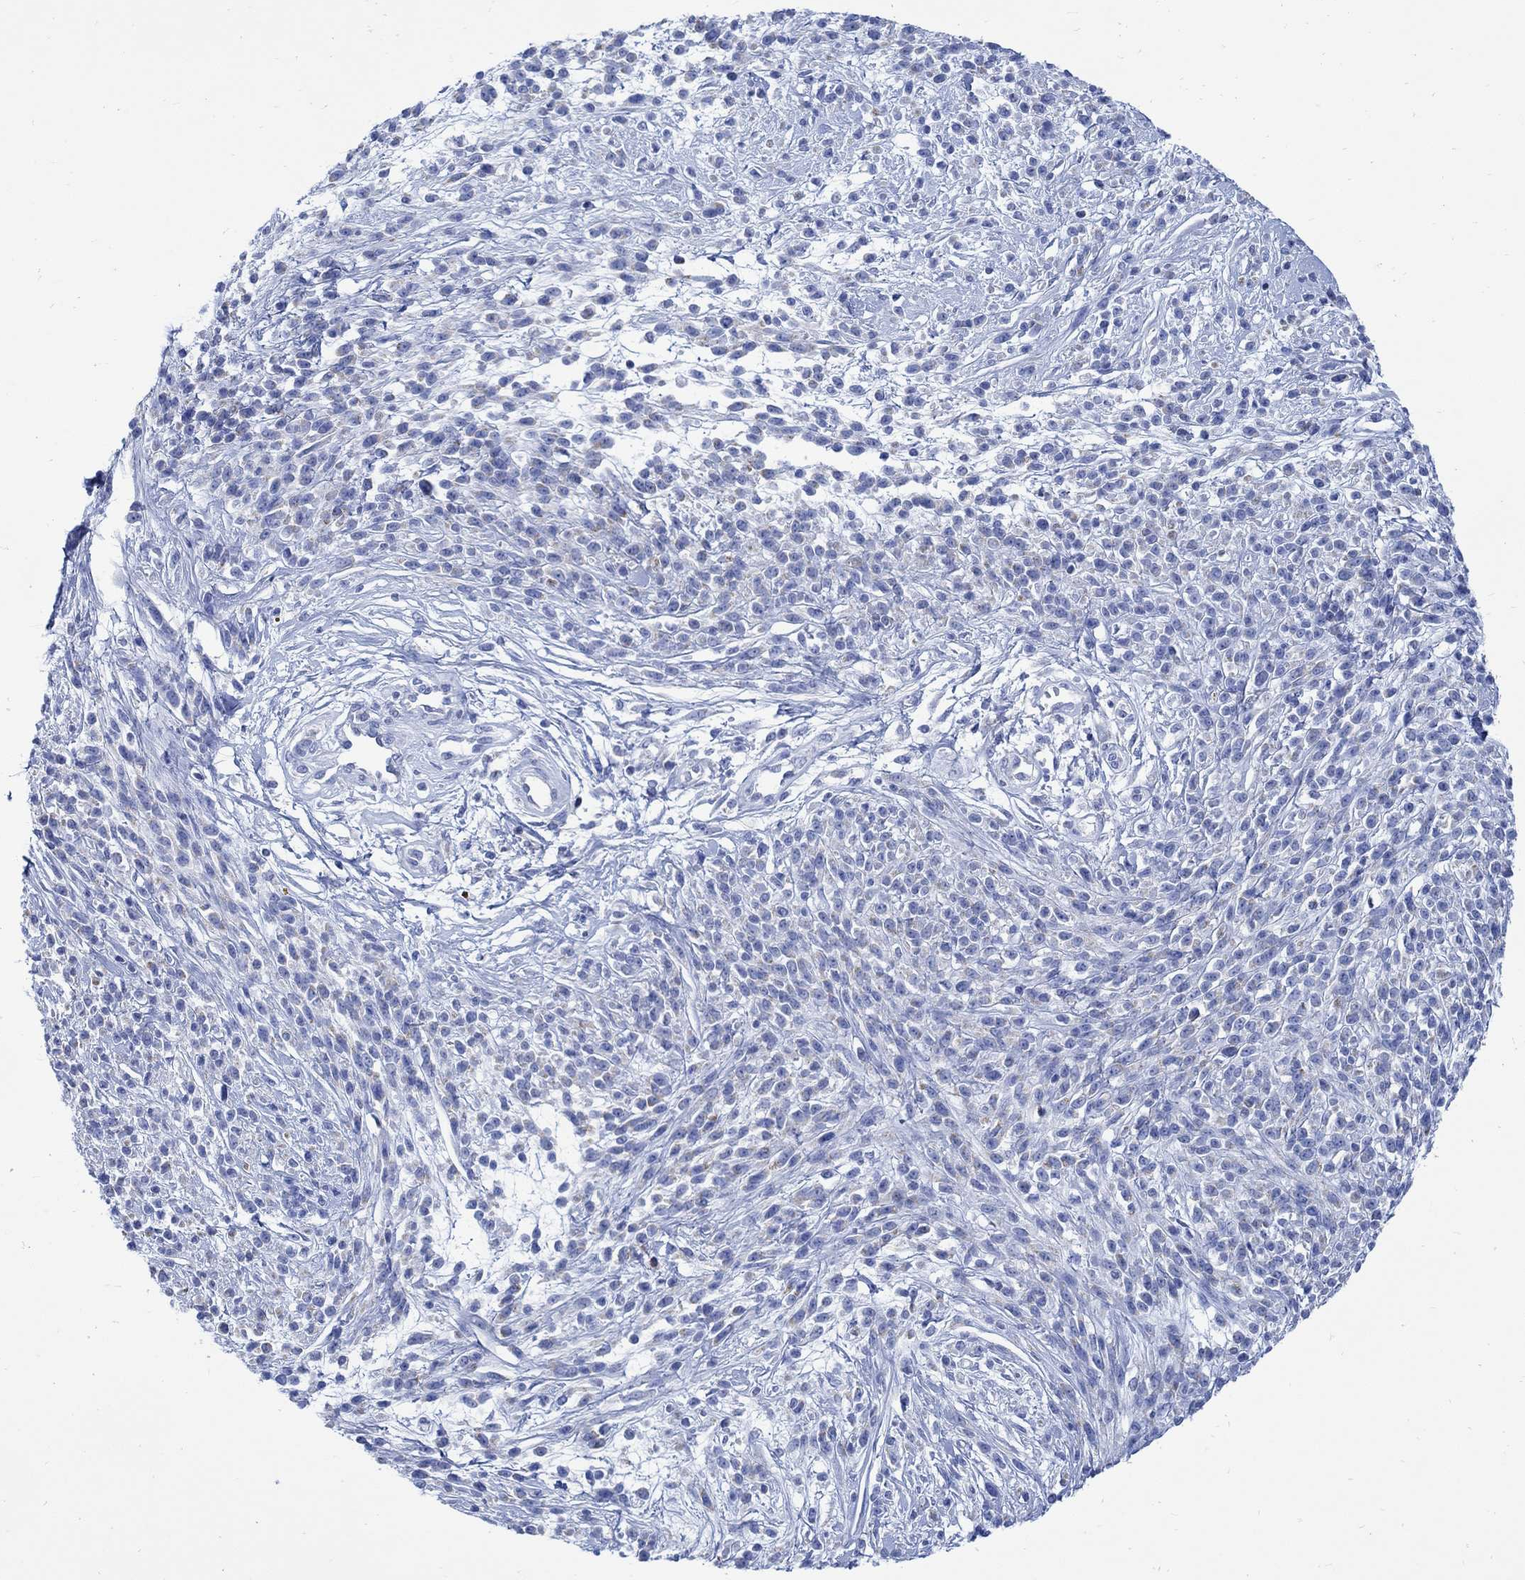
{"staining": {"intensity": "weak", "quantity": "<25%", "location": "cytoplasmic/membranous"}, "tissue": "melanoma", "cell_type": "Tumor cells", "image_type": "cancer", "snomed": [{"axis": "morphology", "description": "Malignant melanoma, NOS"}, {"axis": "topography", "description": "Skin"}, {"axis": "topography", "description": "Skin of trunk"}], "caption": "IHC histopathology image of malignant melanoma stained for a protein (brown), which demonstrates no staining in tumor cells.", "gene": "CPLX2", "patient": {"sex": "male", "age": 74}}